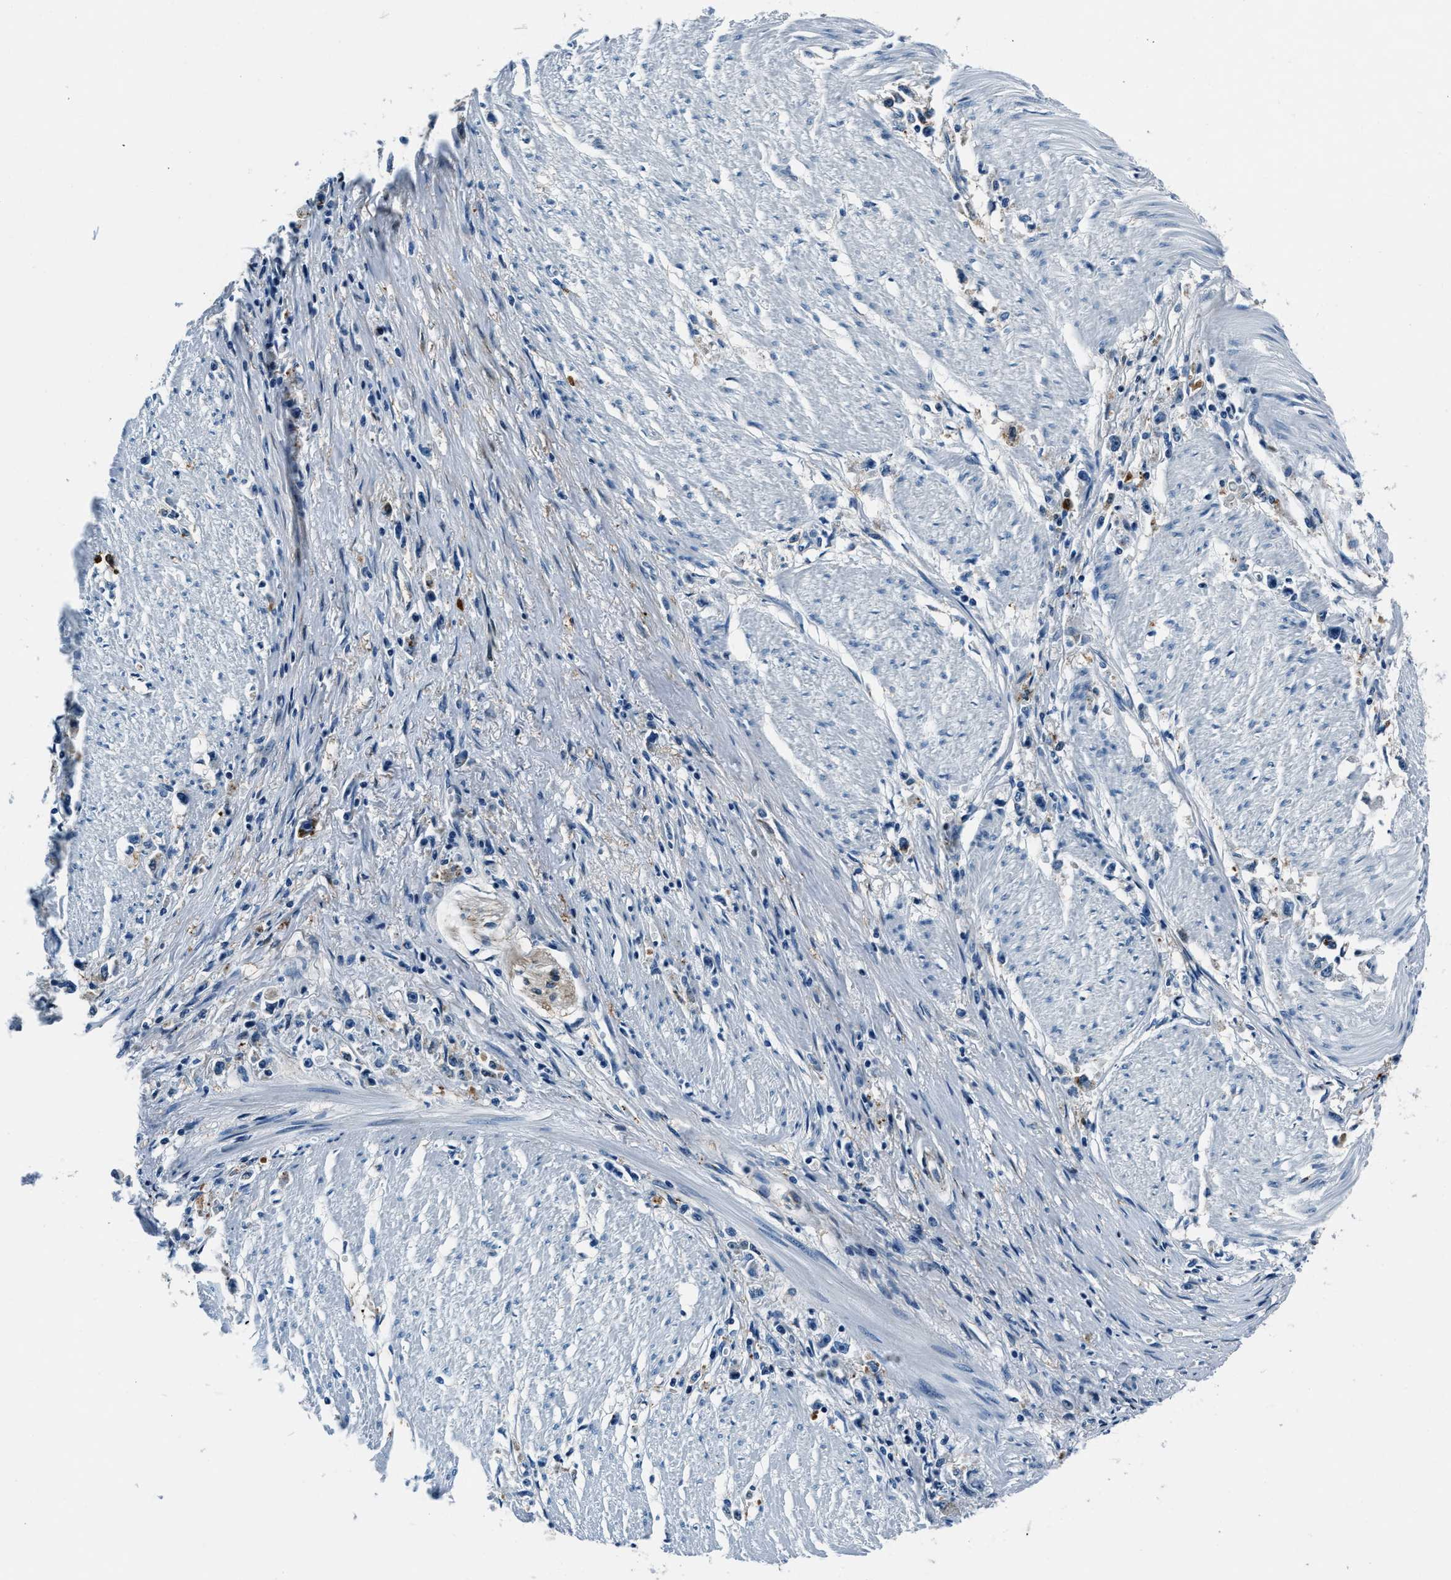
{"staining": {"intensity": "negative", "quantity": "none", "location": "none"}, "tissue": "stomach cancer", "cell_type": "Tumor cells", "image_type": "cancer", "snomed": [{"axis": "morphology", "description": "Adenocarcinoma, NOS"}, {"axis": "topography", "description": "Stomach"}], "caption": "DAB (3,3'-diaminobenzidine) immunohistochemical staining of human adenocarcinoma (stomach) demonstrates no significant staining in tumor cells.", "gene": "PTPDC1", "patient": {"sex": "female", "age": 59}}